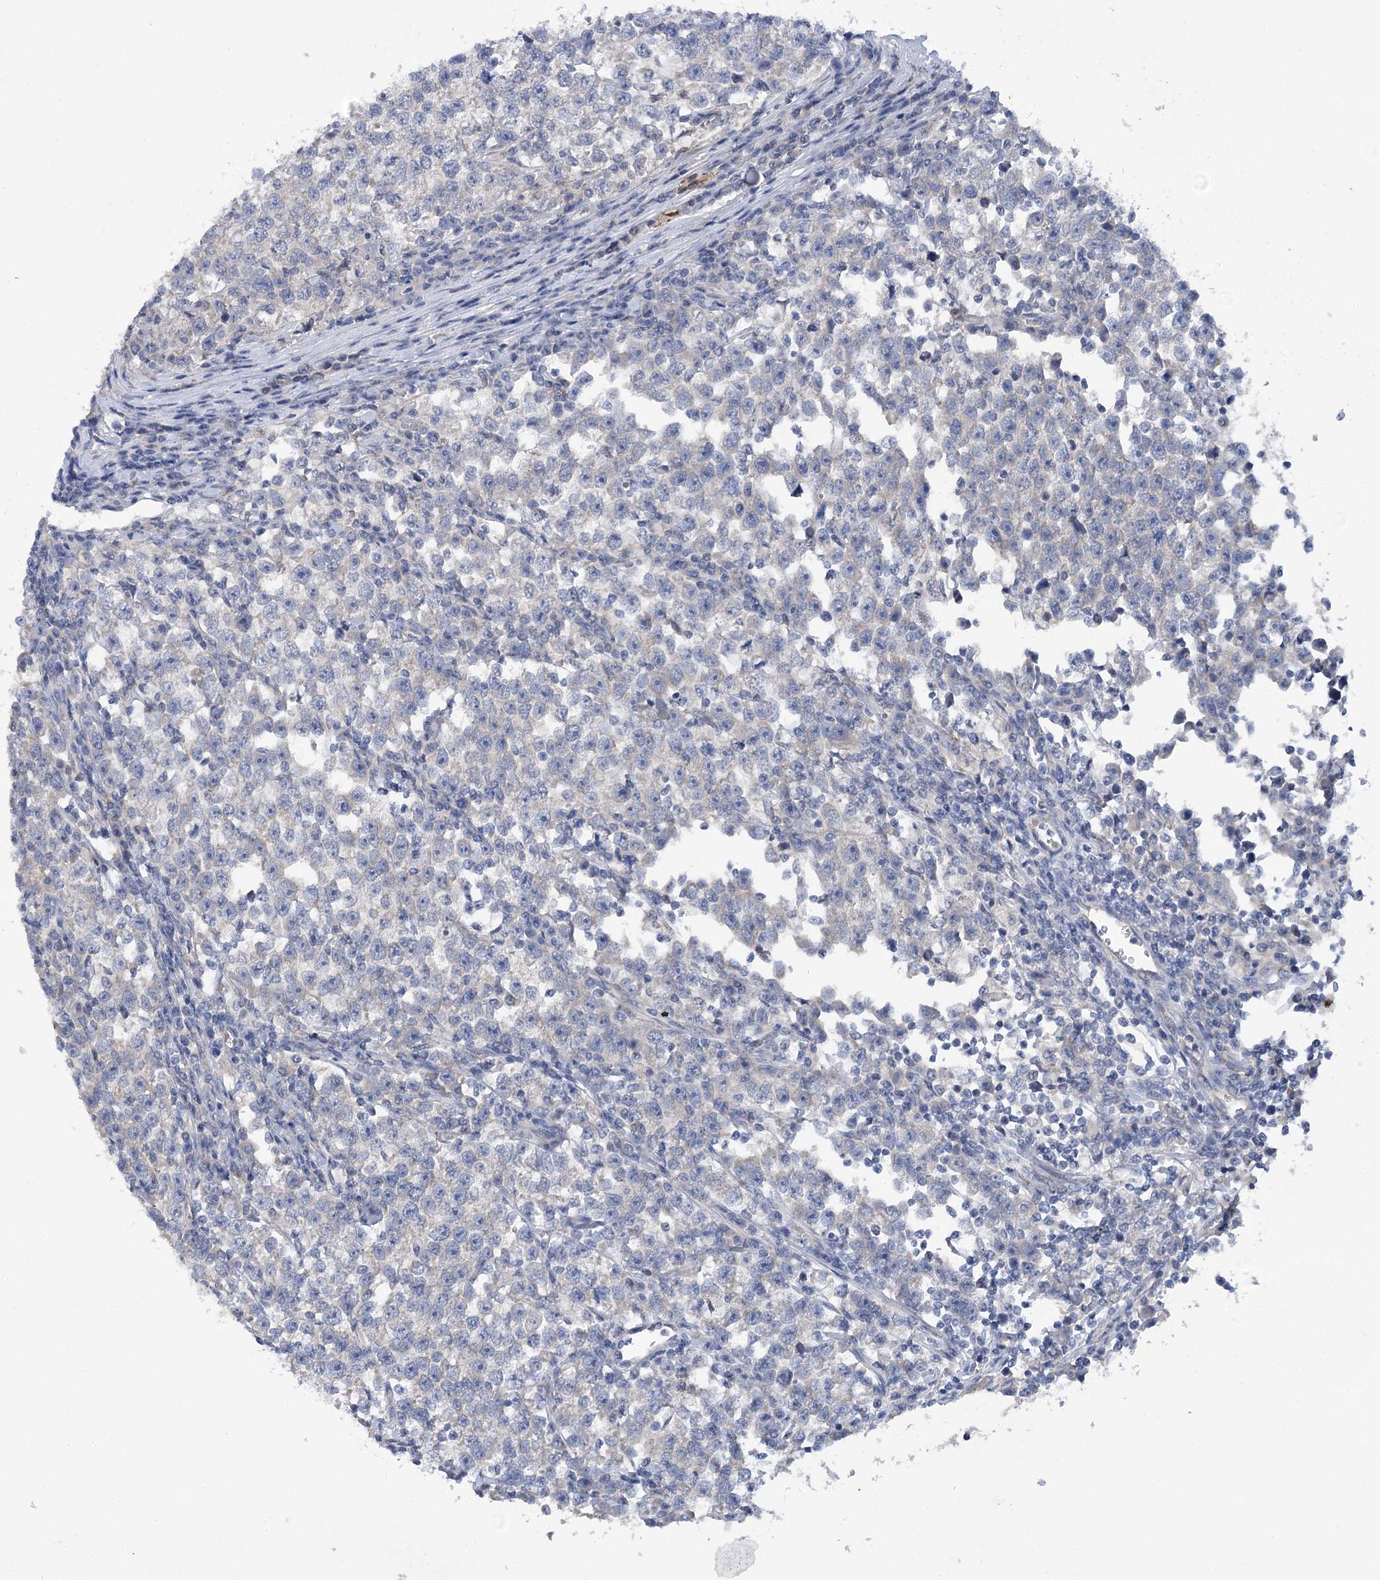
{"staining": {"intensity": "negative", "quantity": "none", "location": "none"}, "tissue": "testis cancer", "cell_type": "Tumor cells", "image_type": "cancer", "snomed": [{"axis": "morphology", "description": "Normal tissue, NOS"}, {"axis": "morphology", "description": "Seminoma, NOS"}, {"axis": "topography", "description": "Testis"}], "caption": "Photomicrograph shows no significant protein staining in tumor cells of seminoma (testis).", "gene": "DCUN1D1", "patient": {"sex": "male", "age": 43}}